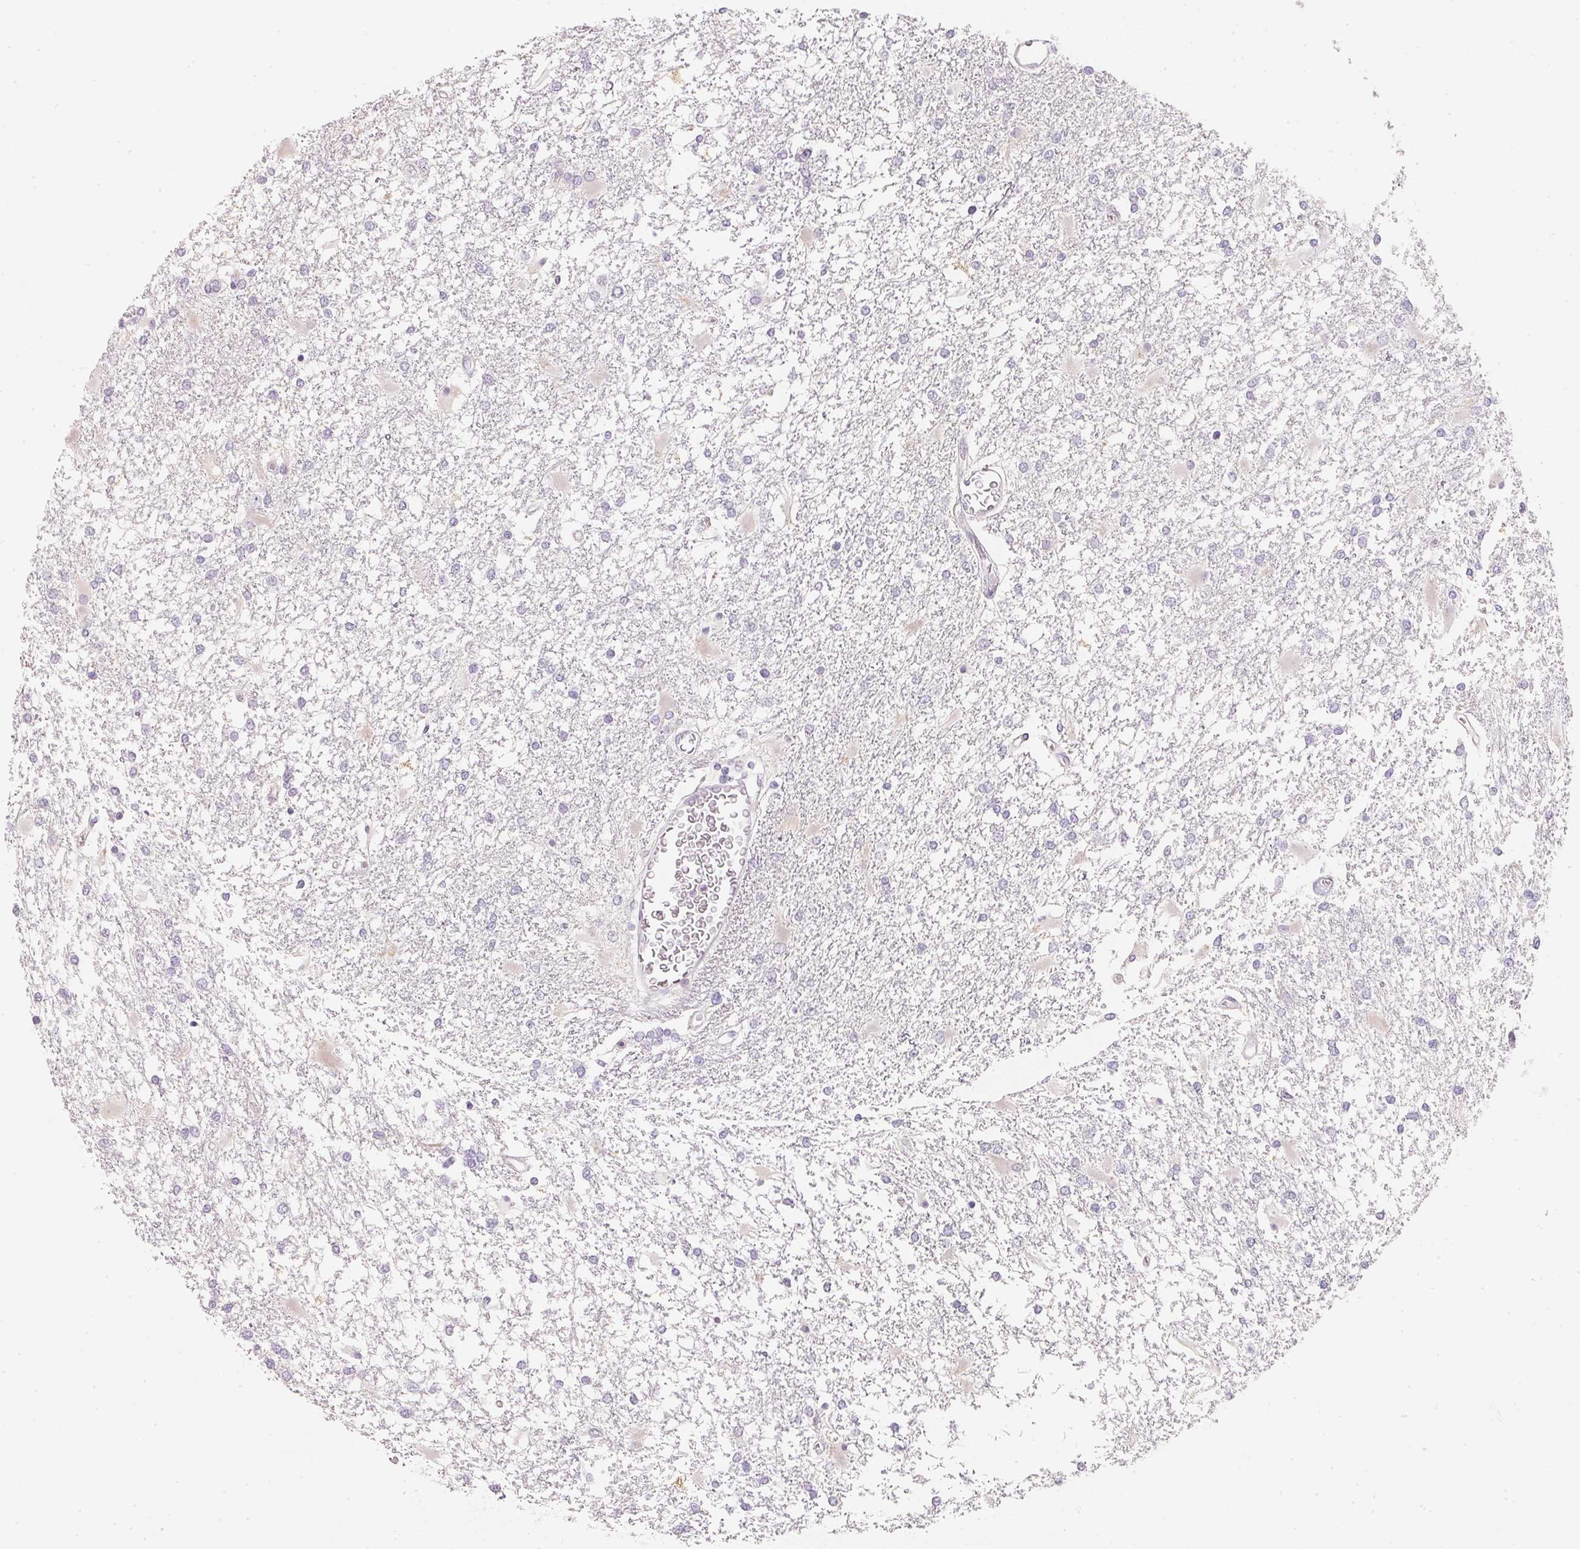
{"staining": {"intensity": "negative", "quantity": "none", "location": "none"}, "tissue": "glioma", "cell_type": "Tumor cells", "image_type": "cancer", "snomed": [{"axis": "morphology", "description": "Glioma, malignant, High grade"}, {"axis": "topography", "description": "Cerebral cortex"}], "caption": "Glioma stained for a protein using immunohistochemistry displays no staining tumor cells.", "gene": "CFAP276", "patient": {"sex": "male", "age": 79}}